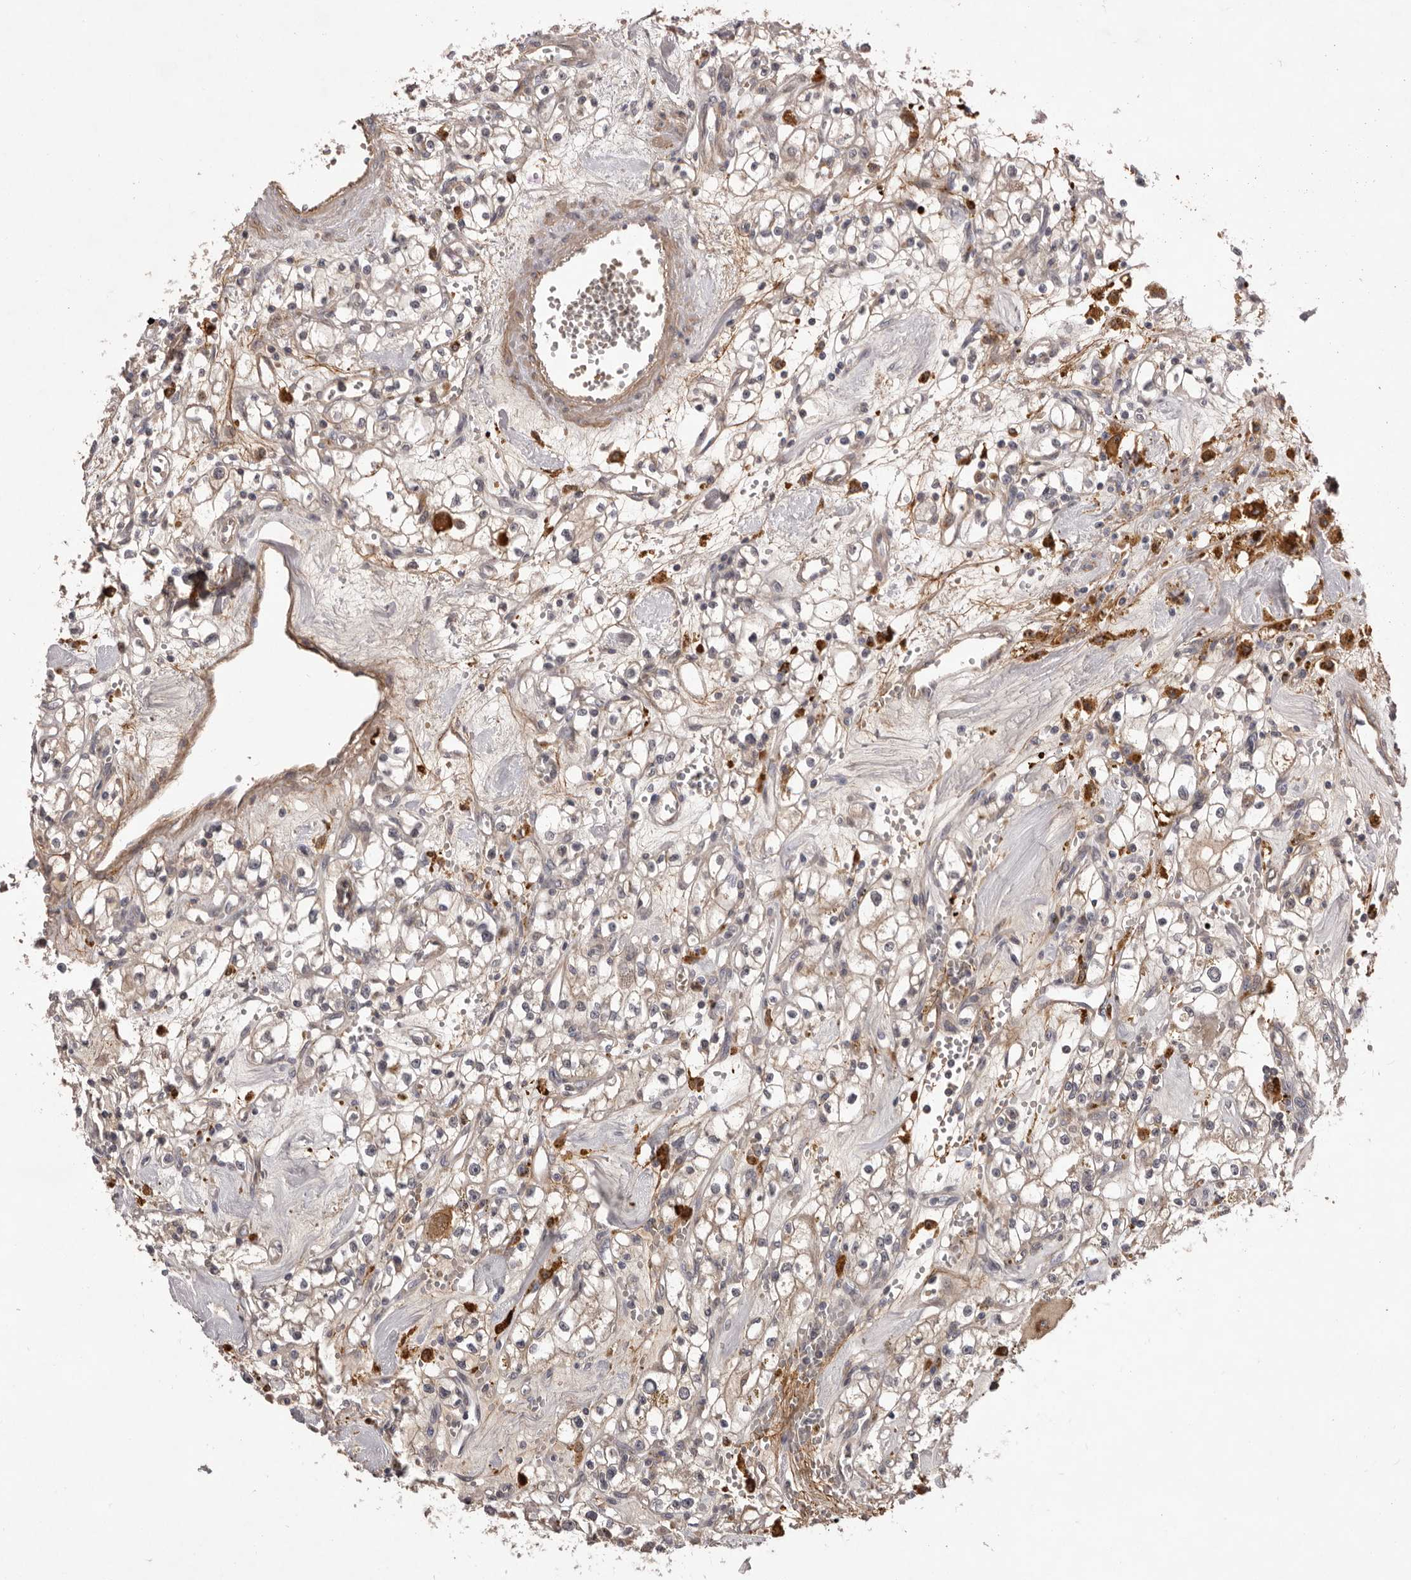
{"staining": {"intensity": "weak", "quantity": "<25%", "location": "cytoplasmic/membranous"}, "tissue": "renal cancer", "cell_type": "Tumor cells", "image_type": "cancer", "snomed": [{"axis": "morphology", "description": "Adenocarcinoma, NOS"}, {"axis": "topography", "description": "Kidney"}], "caption": "Tumor cells show no significant staining in renal cancer (adenocarcinoma).", "gene": "HBS1L", "patient": {"sex": "male", "age": 56}}